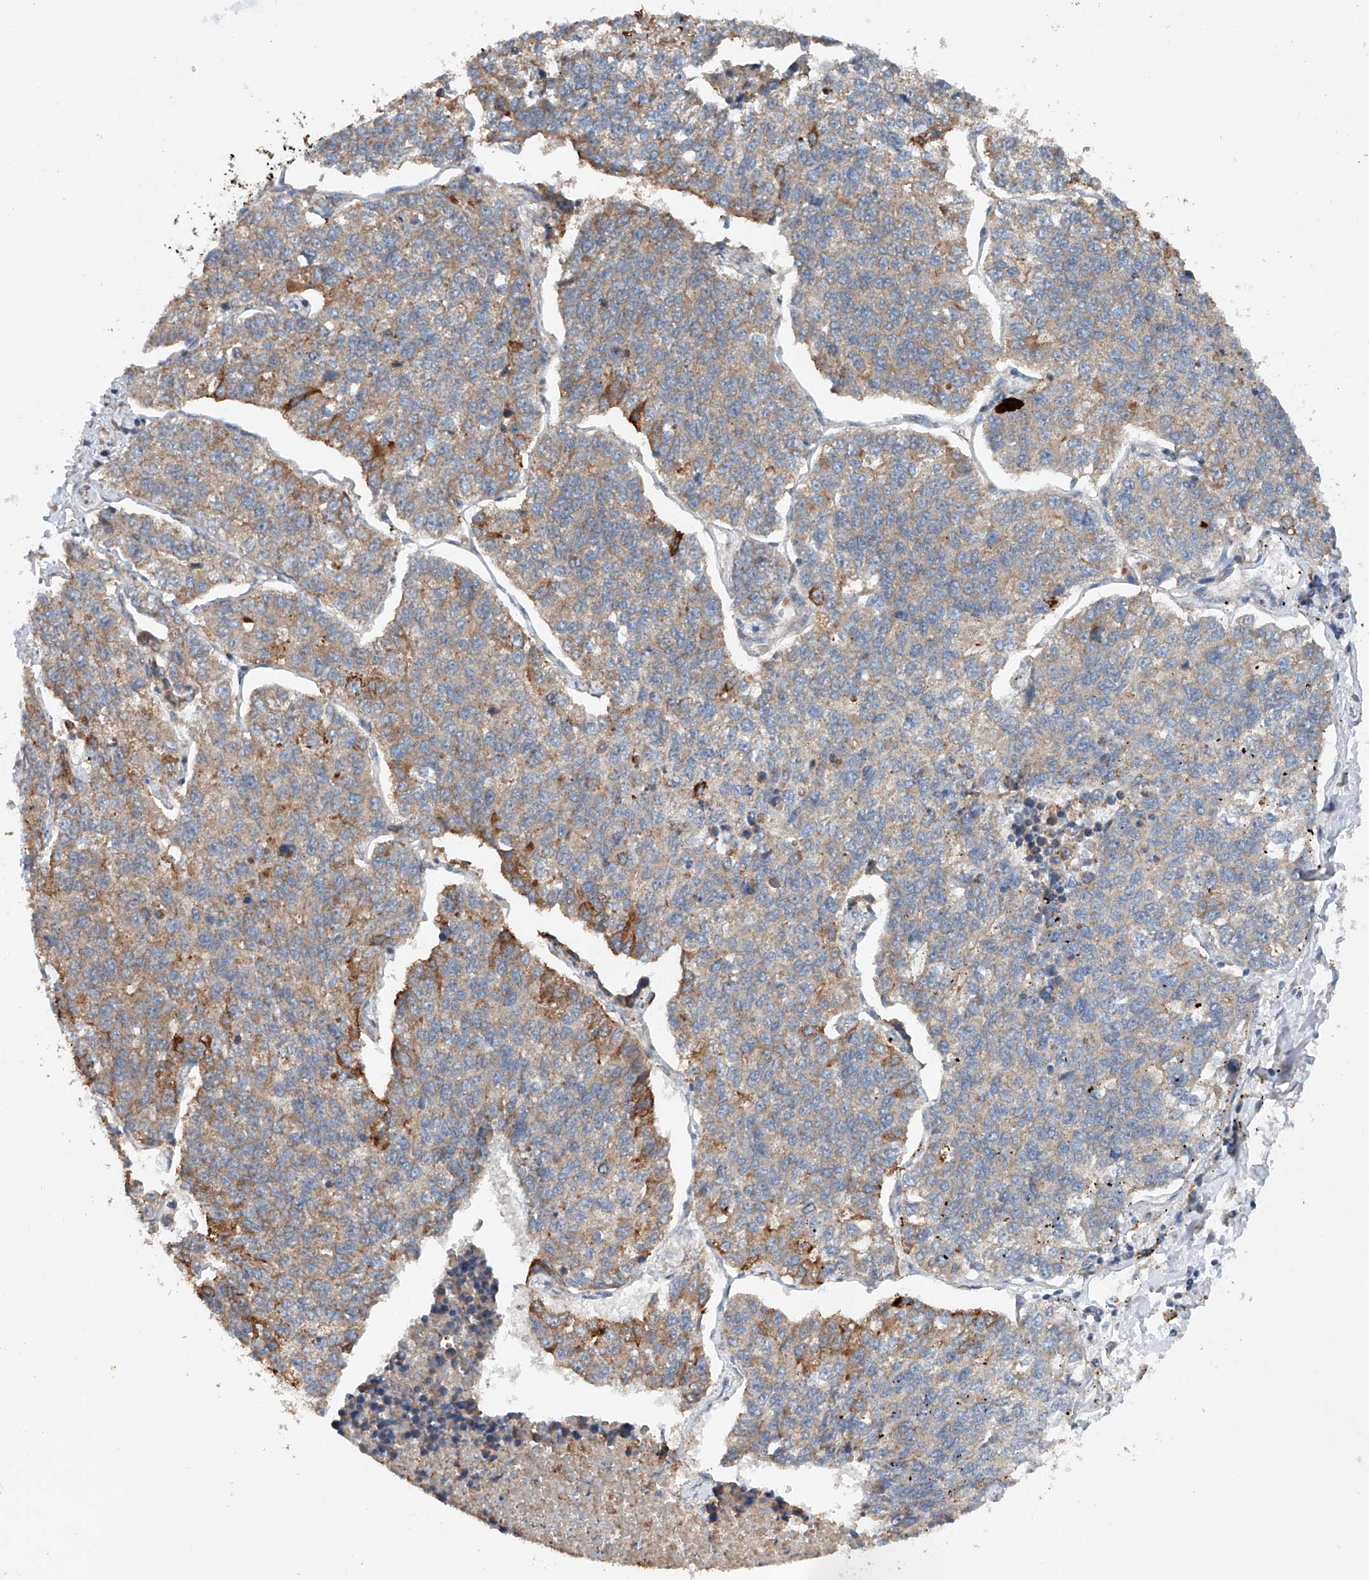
{"staining": {"intensity": "moderate", "quantity": "<25%", "location": "cytoplasmic/membranous"}, "tissue": "lung cancer", "cell_type": "Tumor cells", "image_type": "cancer", "snomed": [{"axis": "morphology", "description": "Adenocarcinoma, NOS"}, {"axis": "topography", "description": "Lung"}], "caption": "Brown immunohistochemical staining in human adenocarcinoma (lung) exhibits moderate cytoplasmic/membranous positivity in about <25% of tumor cells.", "gene": "CEP85L", "patient": {"sex": "male", "age": 49}}